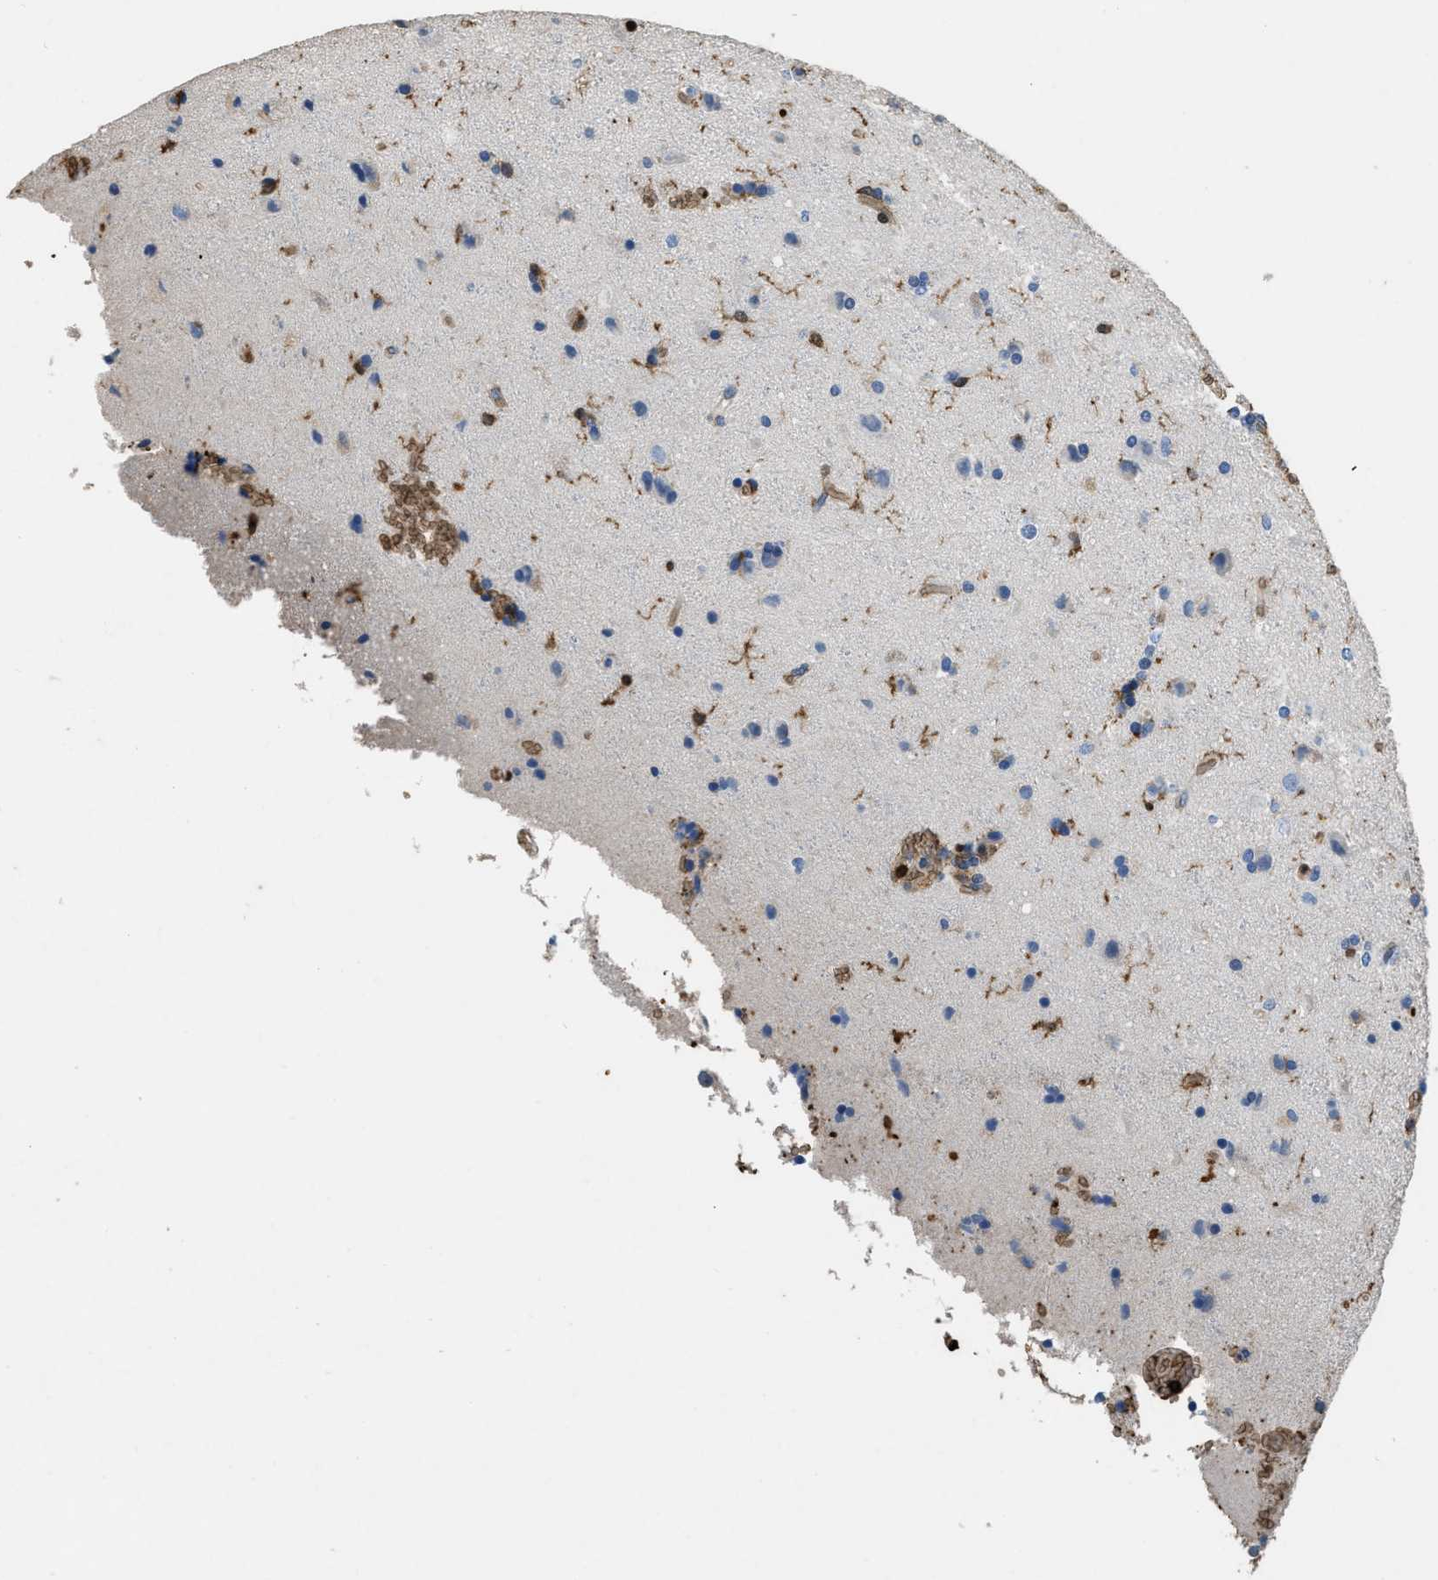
{"staining": {"intensity": "moderate", "quantity": "<25%", "location": "cytoplasmic/membranous,nuclear"}, "tissue": "glioma", "cell_type": "Tumor cells", "image_type": "cancer", "snomed": [{"axis": "morphology", "description": "Glioma, malignant, High grade"}, {"axis": "topography", "description": "Brain"}], "caption": "Protein expression analysis of human malignant high-grade glioma reveals moderate cytoplasmic/membranous and nuclear staining in about <25% of tumor cells.", "gene": "ARHGDIB", "patient": {"sex": "male", "age": 72}}